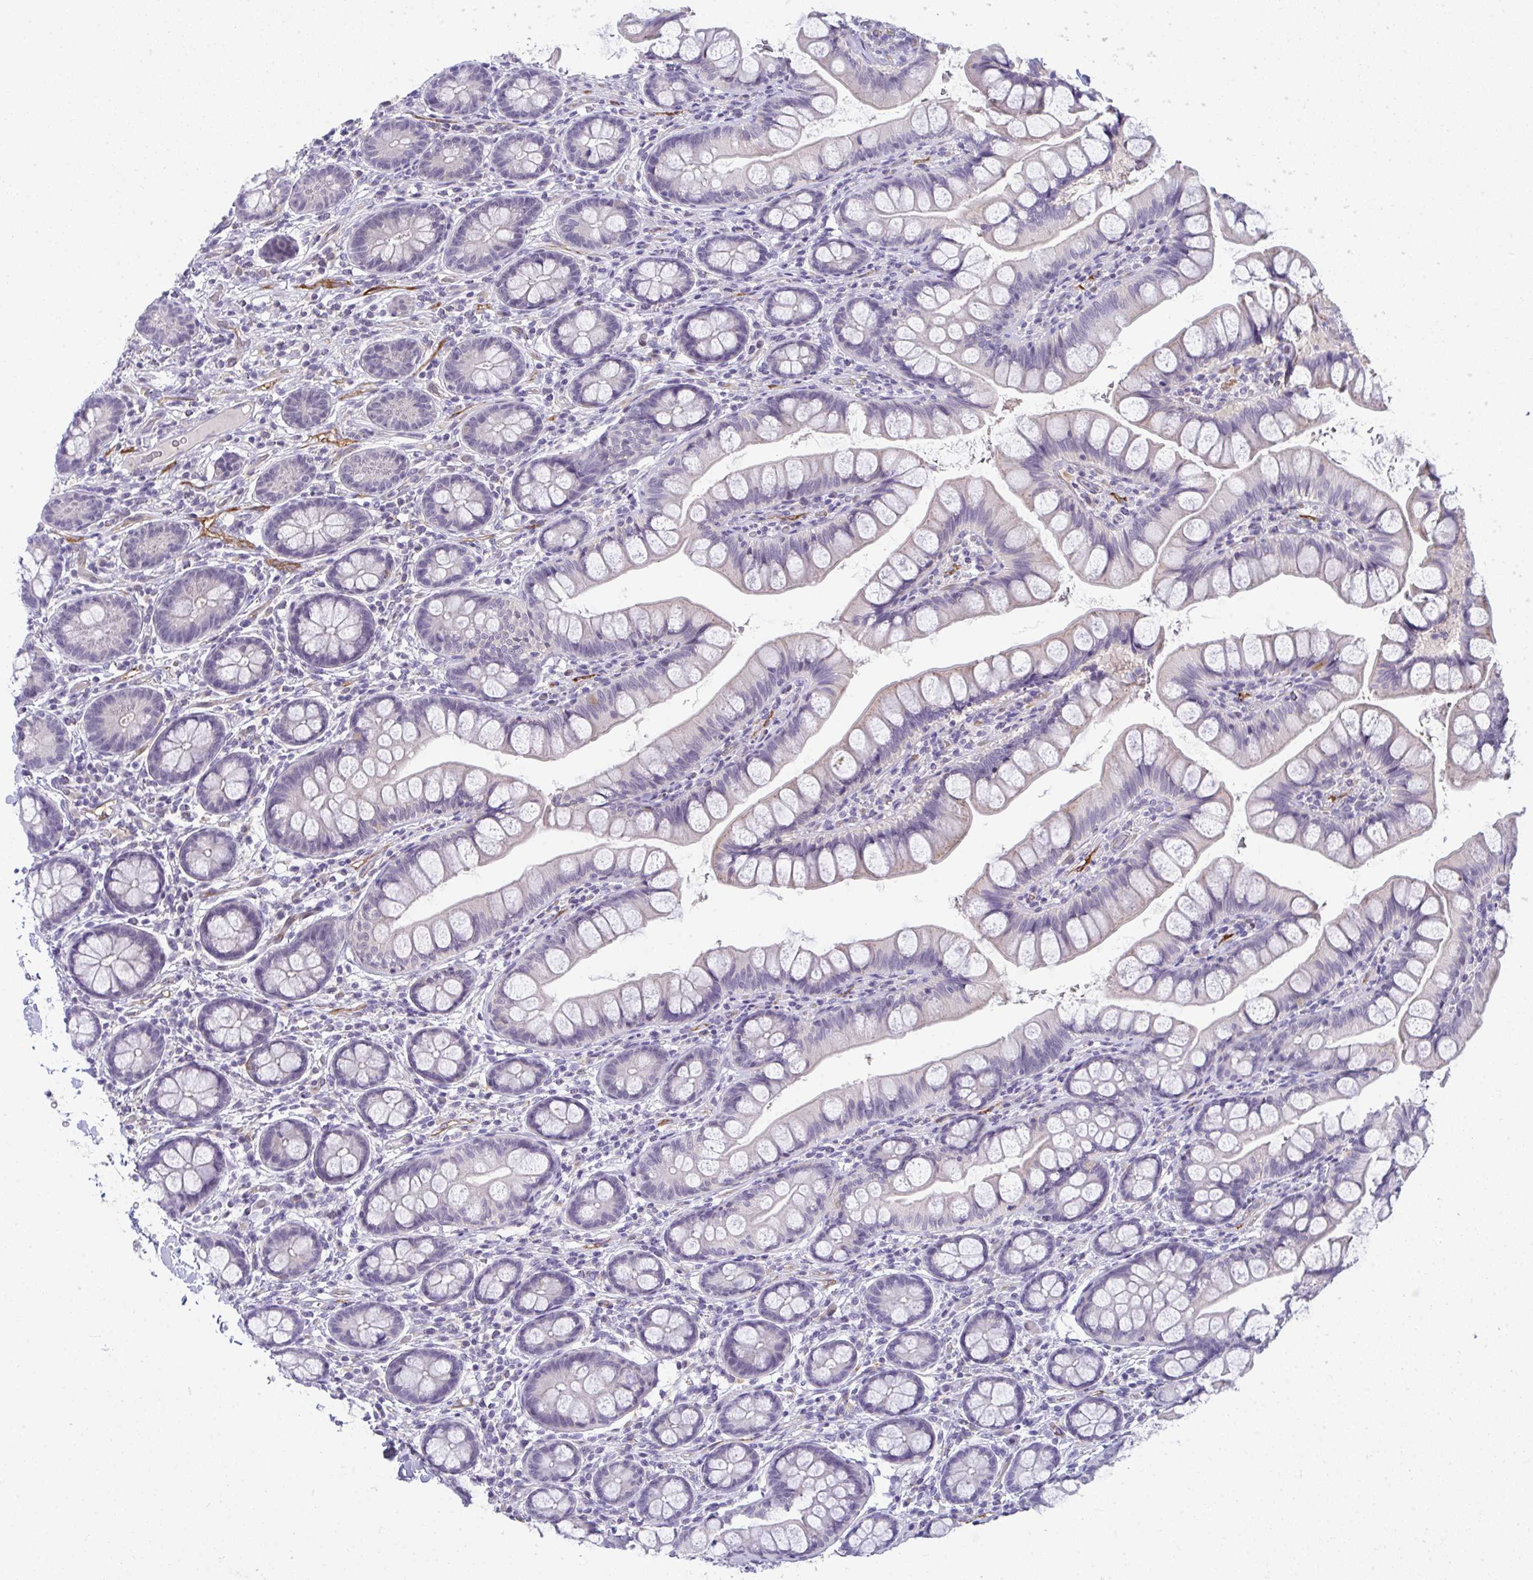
{"staining": {"intensity": "weak", "quantity": "<25%", "location": "cytoplasmic/membranous"}, "tissue": "small intestine", "cell_type": "Glandular cells", "image_type": "normal", "snomed": [{"axis": "morphology", "description": "Normal tissue, NOS"}, {"axis": "topography", "description": "Small intestine"}], "caption": "Normal small intestine was stained to show a protein in brown. There is no significant expression in glandular cells.", "gene": "TMEM82", "patient": {"sex": "male", "age": 70}}